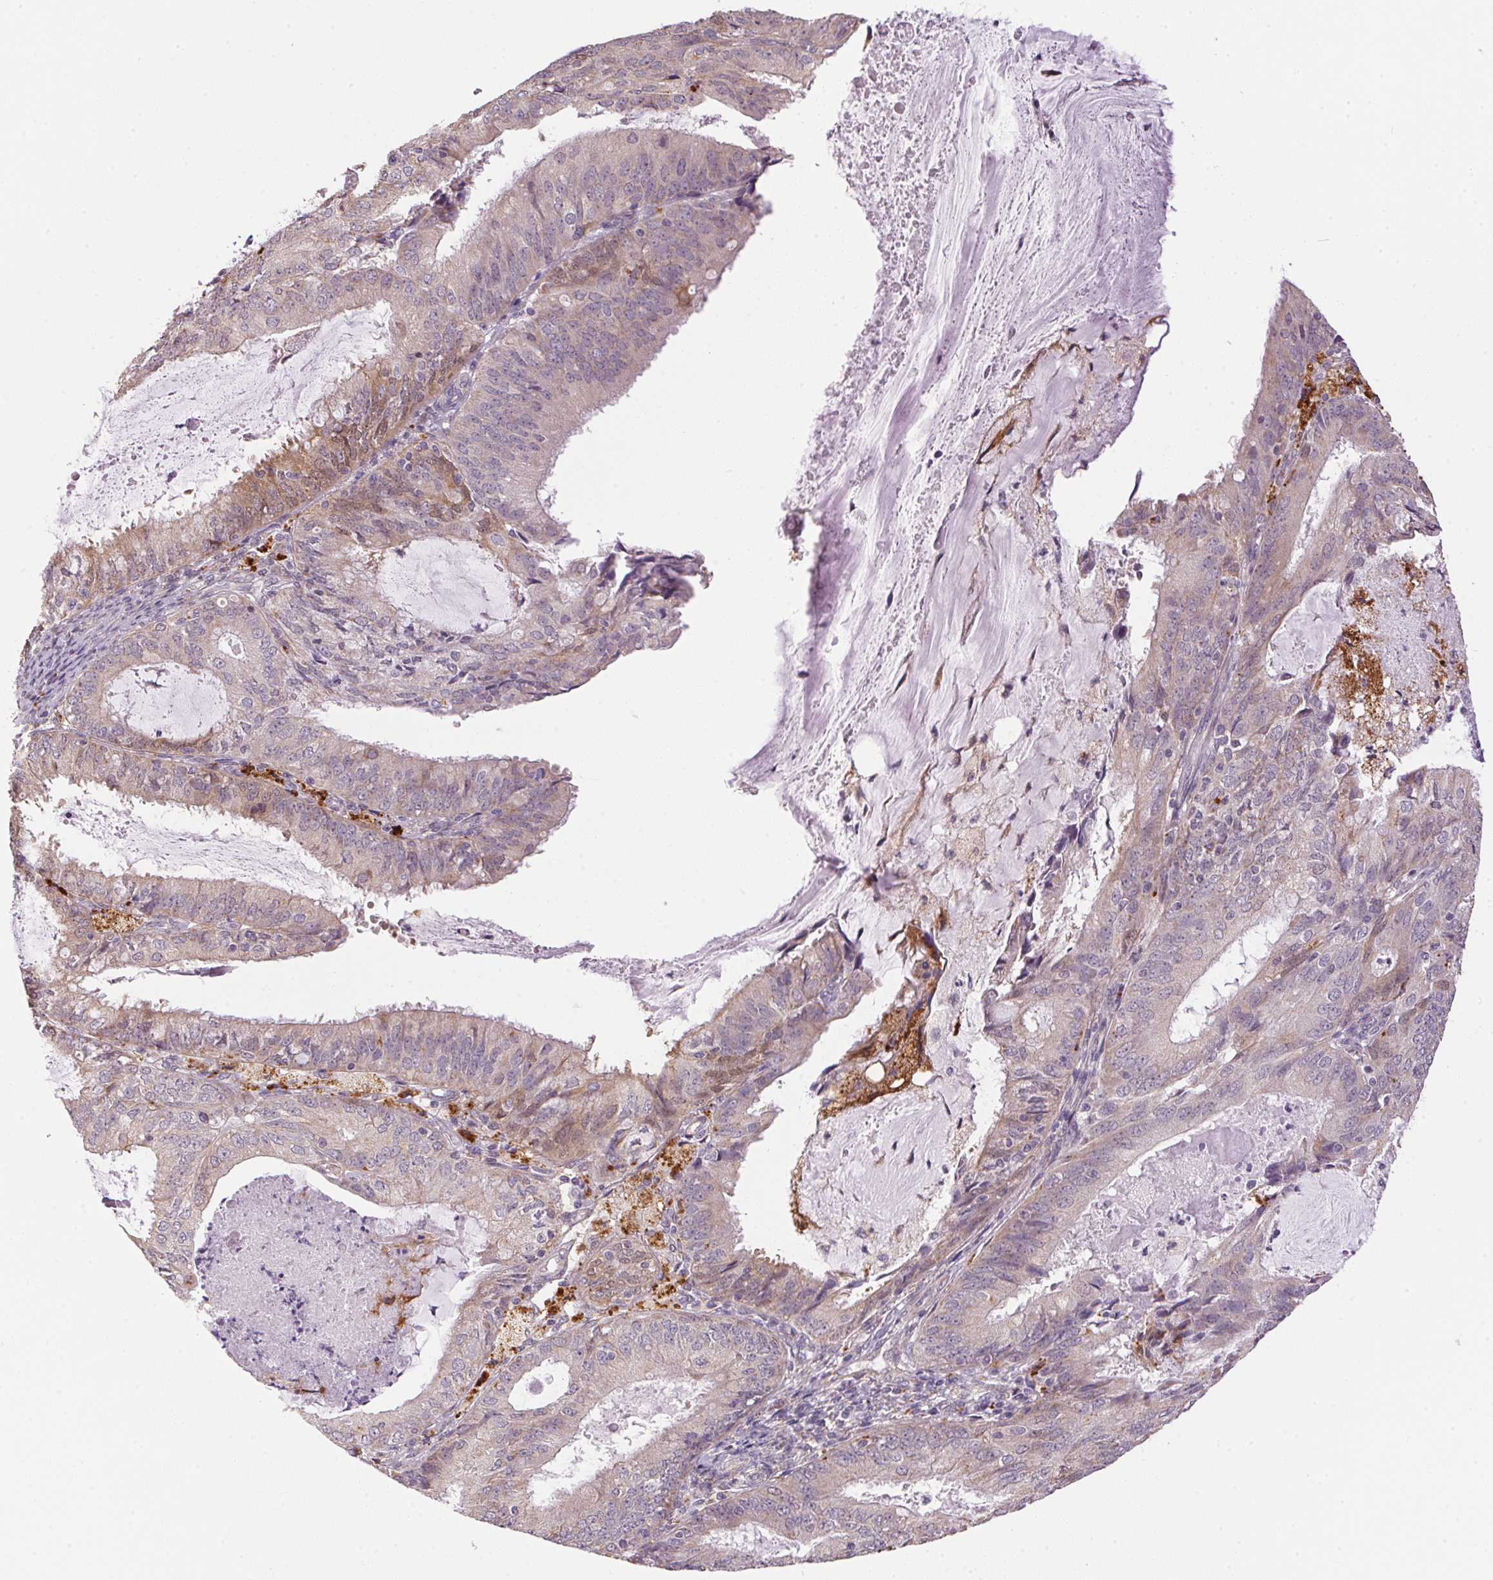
{"staining": {"intensity": "weak", "quantity": "25%-75%", "location": "cytoplasmic/membranous"}, "tissue": "endometrial cancer", "cell_type": "Tumor cells", "image_type": "cancer", "snomed": [{"axis": "morphology", "description": "Adenocarcinoma, NOS"}, {"axis": "topography", "description": "Endometrium"}], "caption": "Endometrial cancer (adenocarcinoma) tissue shows weak cytoplasmic/membranous staining in about 25%-75% of tumor cells", "gene": "ADH5", "patient": {"sex": "female", "age": 57}}